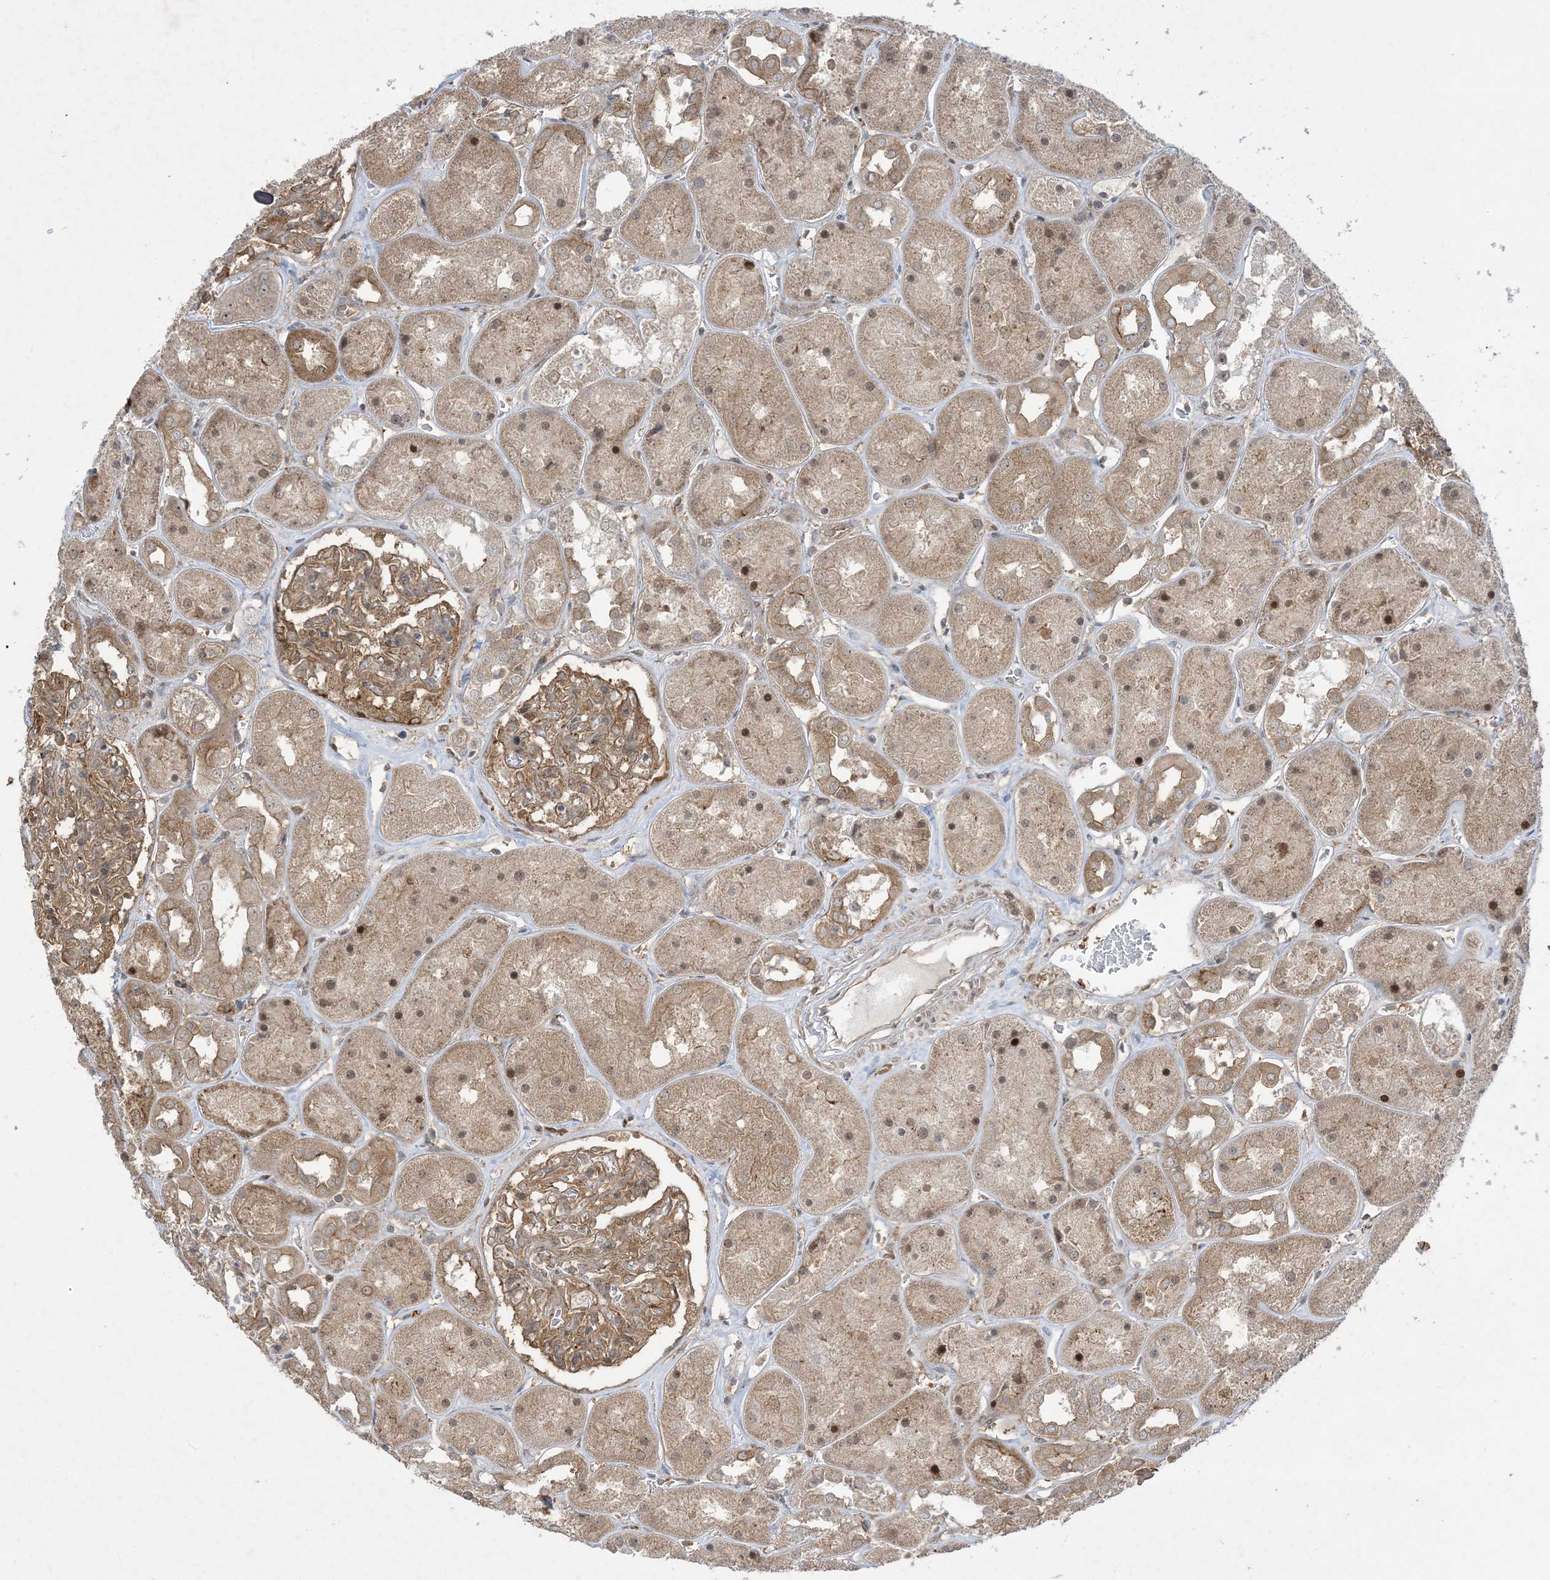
{"staining": {"intensity": "moderate", "quantity": ">75%", "location": "cytoplasmic/membranous"}, "tissue": "kidney", "cell_type": "Cells in glomeruli", "image_type": "normal", "snomed": [{"axis": "morphology", "description": "Normal tissue, NOS"}, {"axis": "topography", "description": "Kidney"}], "caption": "Unremarkable kidney was stained to show a protein in brown. There is medium levels of moderate cytoplasmic/membranous positivity in approximately >75% of cells in glomeruli. (DAB (3,3'-diaminobenzidine) = brown stain, brightfield microscopy at high magnification).", "gene": "SOGA3", "patient": {"sex": "male", "age": 70}}